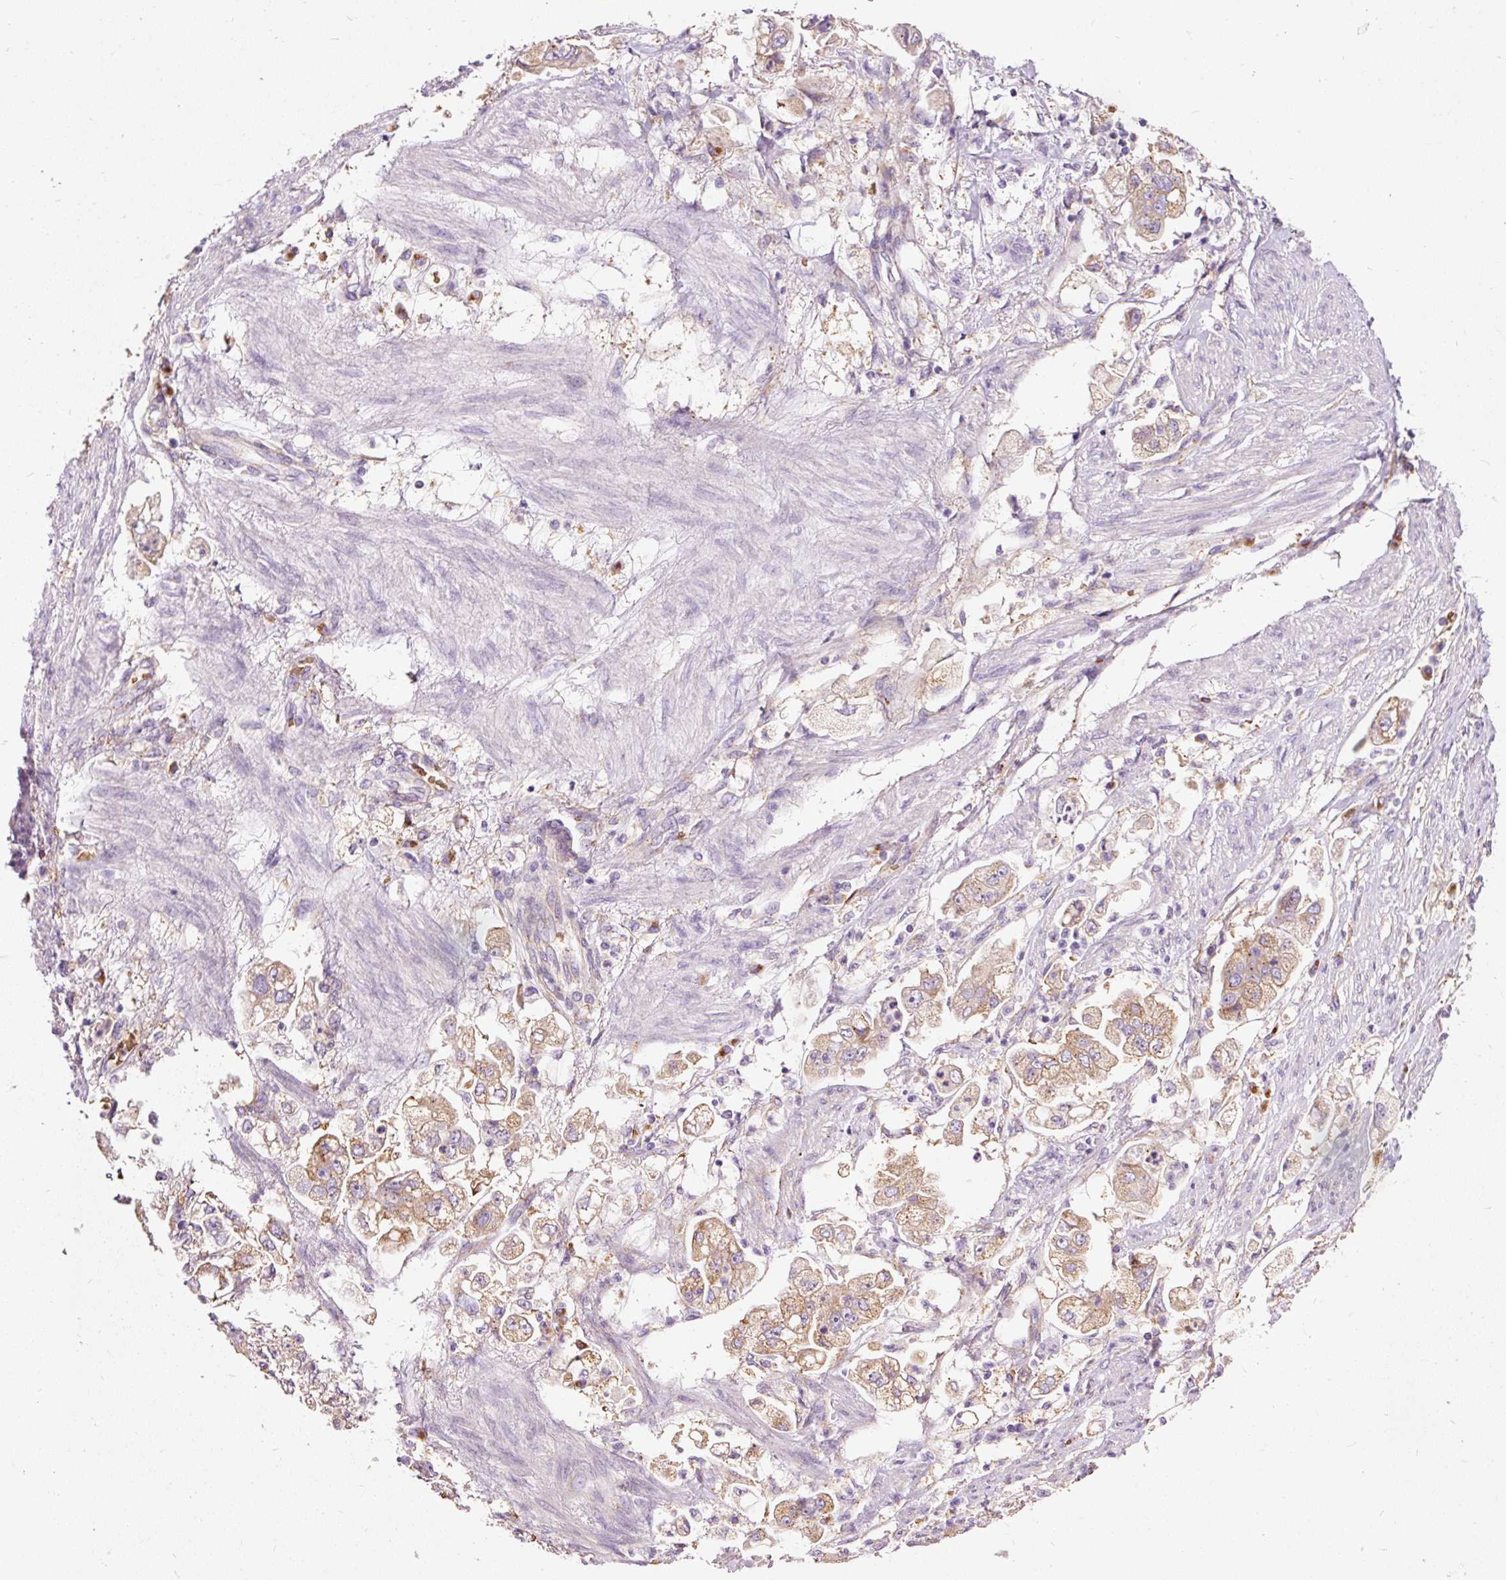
{"staining": {"intensity": "moderate", "quantity": "25%-75%", "location": "cytoplasmic/membranous"}, "tissue": "stomach cancer", "cell_type": "Tumor cells", "image_type": "cancer", "snomed": [{"axis": "morphology", "description": "Adenocarcinoma, NOS"}, {"axis": "topography", "description": "Stomach"}], "caption": "Adenocarcinoma (stomach) tissue exhibits moderate cytoplasmic/membranous positivity in about 25%-75% of tumor cells, visualized by immunohistochemistry. (Stains: DAB in brown, nuclei in blue, Microscopy: brightfield microscopy at high magnification).", "gene": "PRRC2A", "patient": {"sex": "male", "age": 62}}